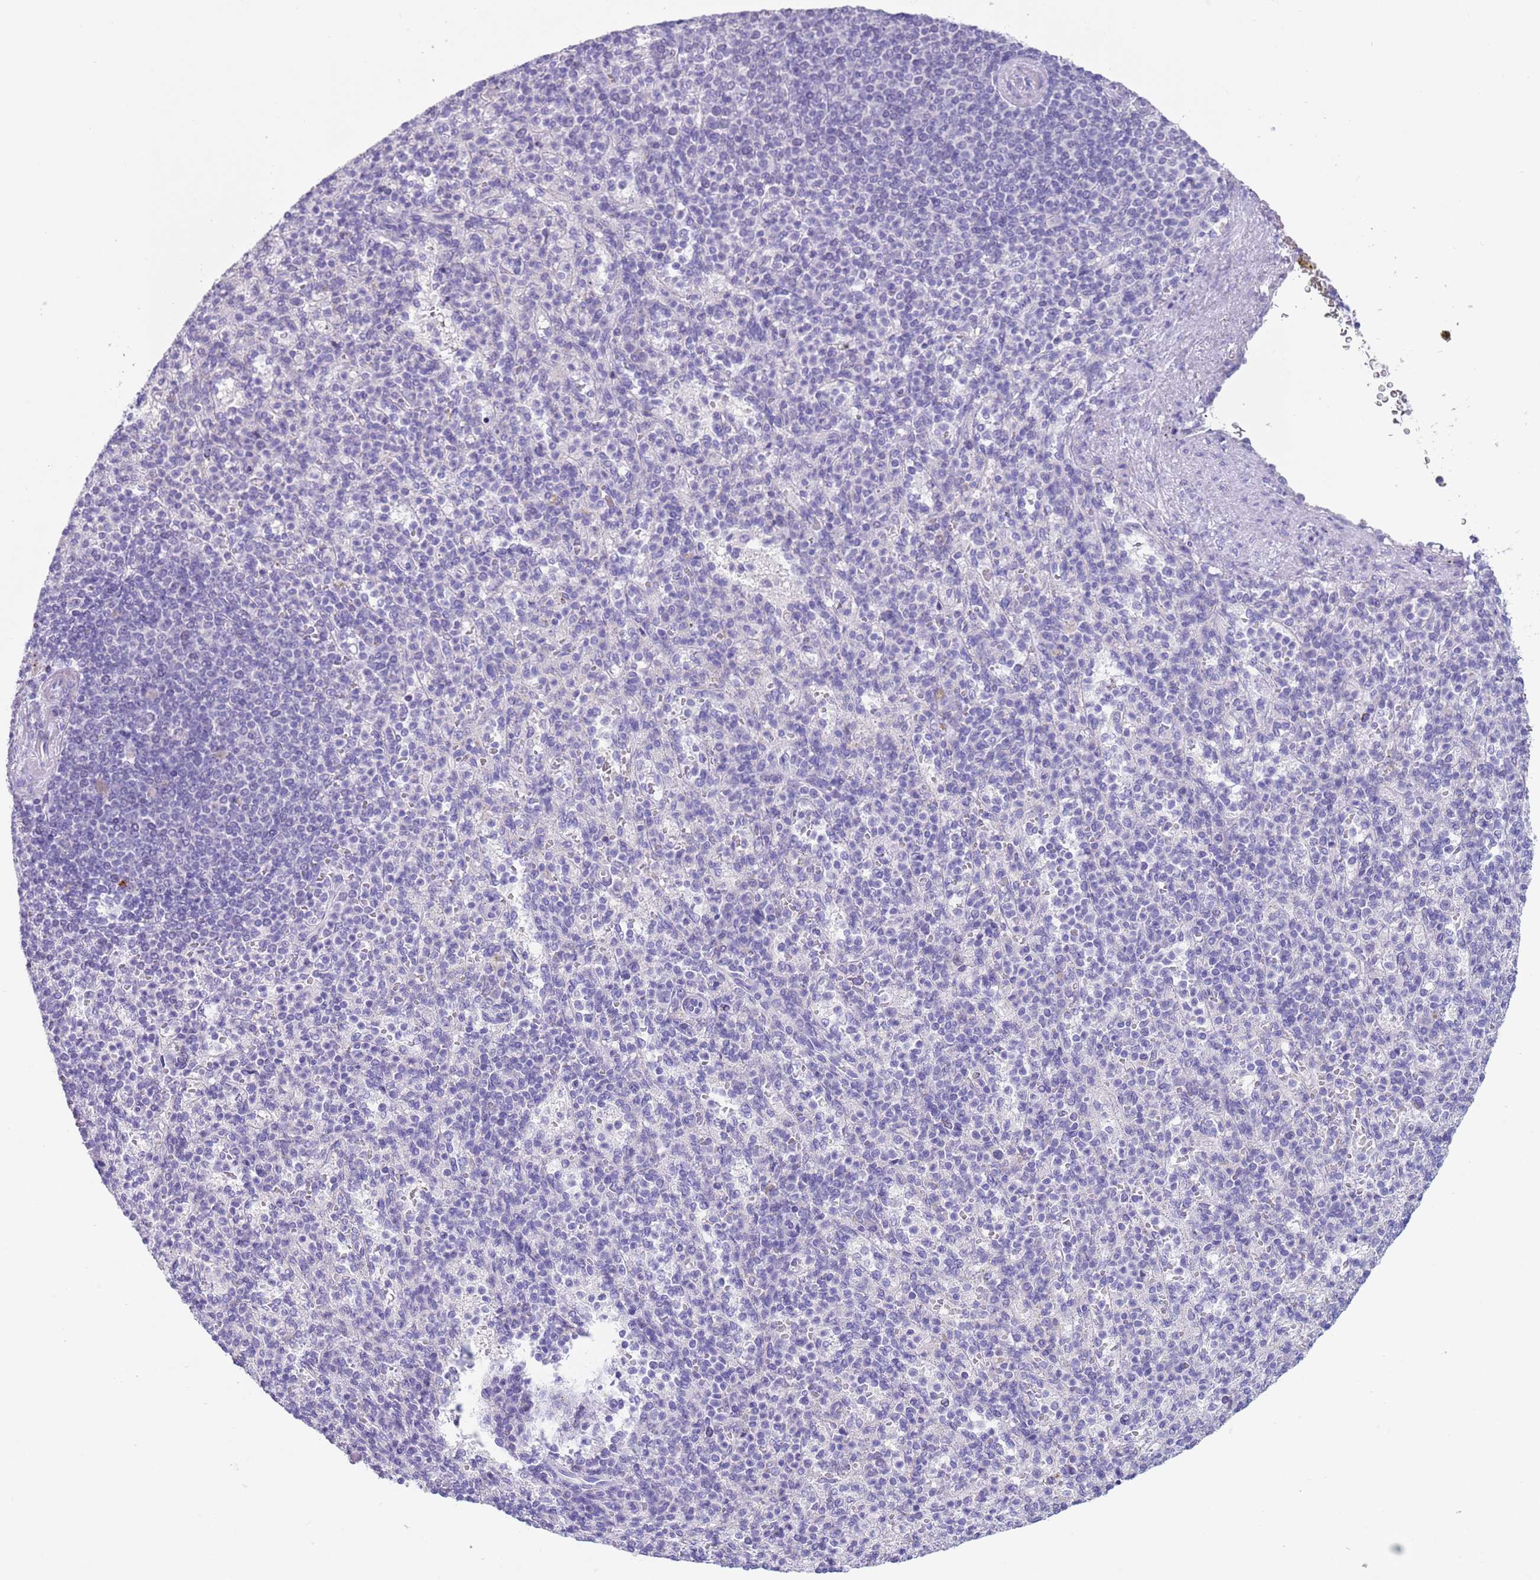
{"staining": {"intensity": "negative", "quantity": "none", "location": "none"}, "tissue": "spleen", "cell_type": "Cells in red pulp", "image_type": "normal", "snomed": [{"axis": "morphology", "description": "Normal tissue, NOS"}, {"axis": "topography", "description": "Spleen"}], "caption": "Immunohistochemistry (IHC) photomicrograph of unremarkable spleen: spleen stained with DAB exhibits no significant protein expression in cells in red pulp. (DAB IHC, high magnification).", "gene": "SPIRE2", "patient": {"sex": "female", "age": 74}}